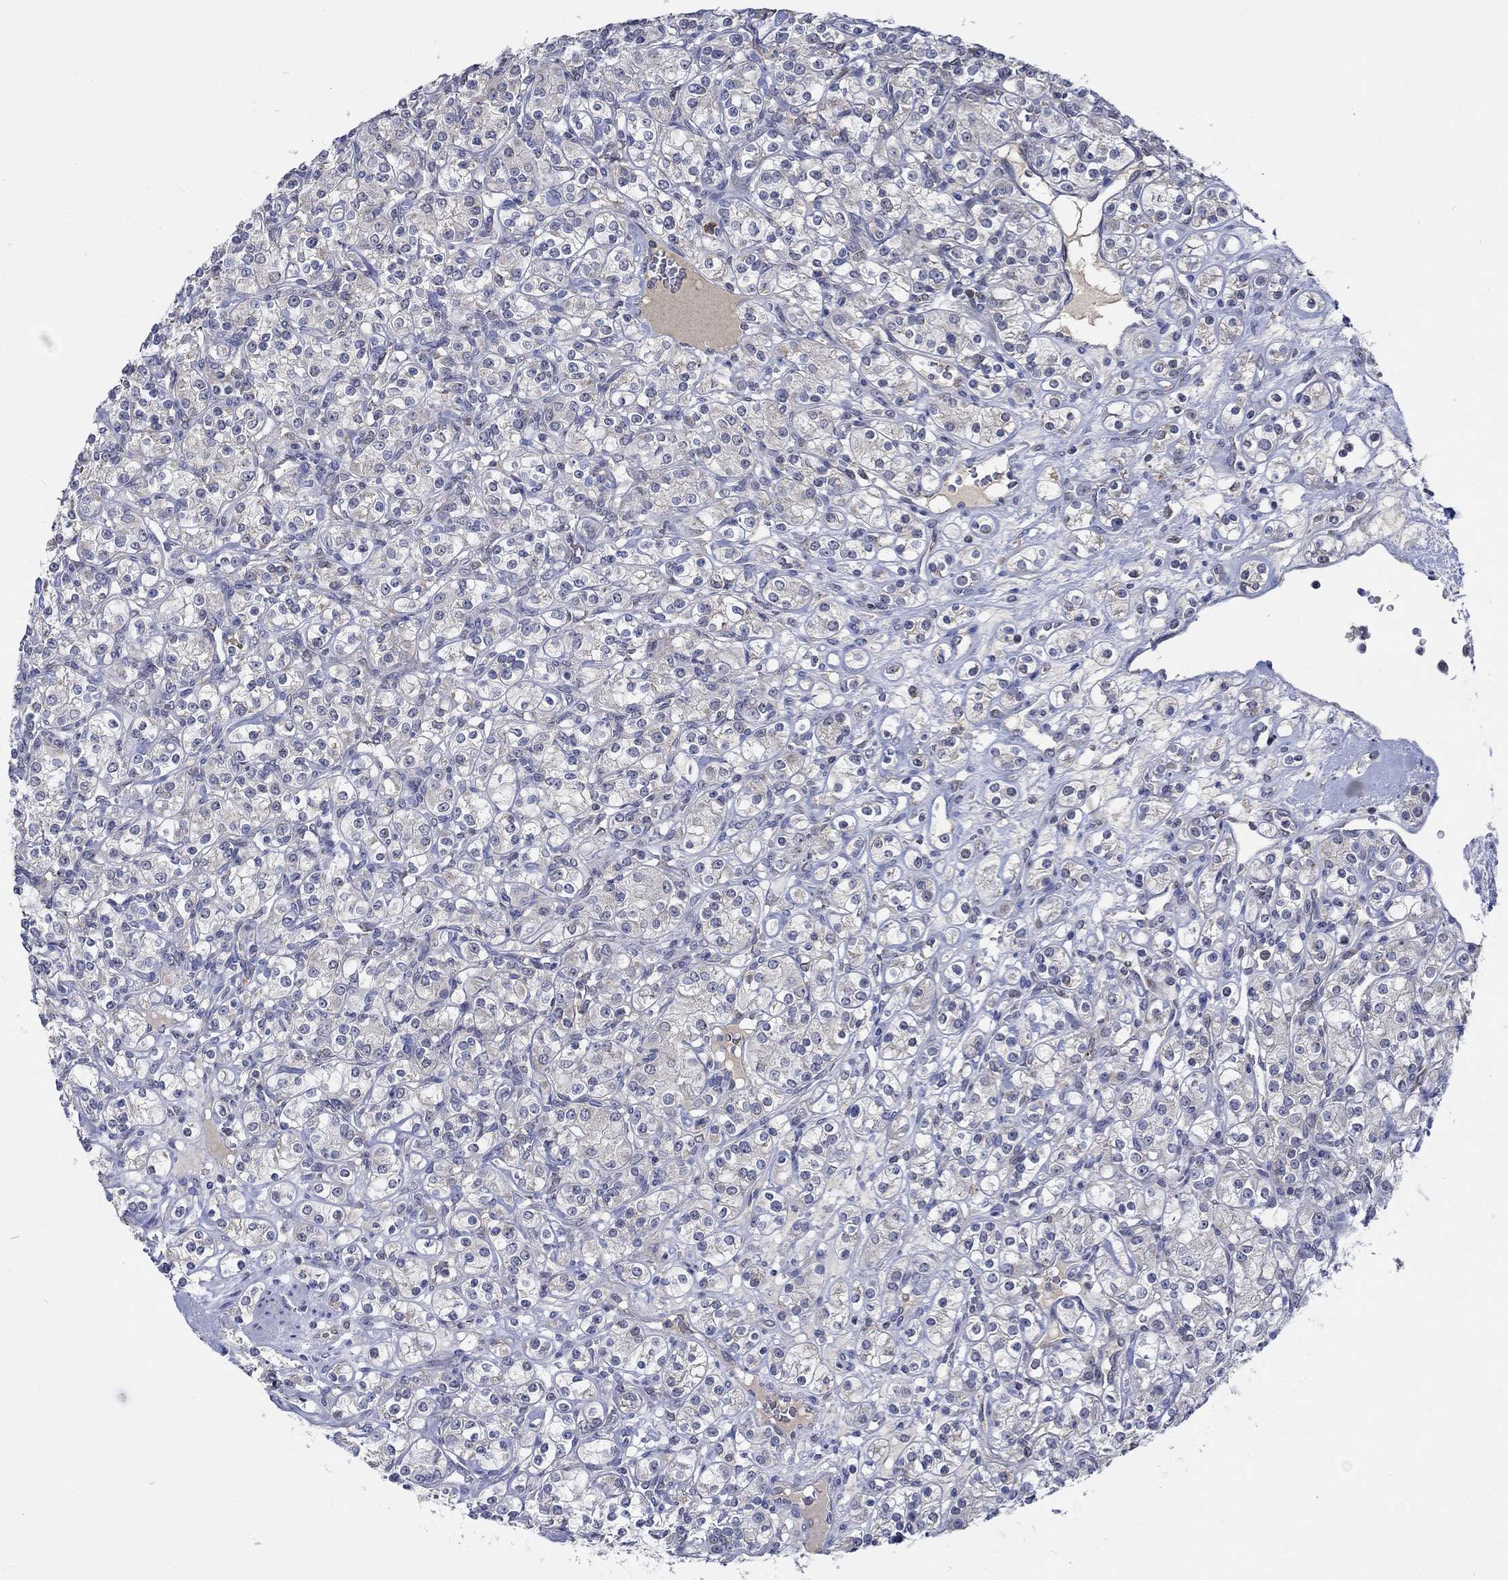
{"staining": {"intensity": "weak", "quantity": "<25%", "location": "cytoplasmic/membranous"}, "tissue": "renal cancer", "cell_type": "Tumor cells", "image_type": "cancer", "snomed": [{"axis": "morphology", "description": "Adenocarcinoma, NOS"}, {"axis": "topography", "description": "Kidney"}], "caption": "This is an immunohistochemistry (IHC) histopathology image of renal adenocarcinoma. There is no staining in tumor cells.", "gene": "WASF1", "patient": {"sex": "male", "age": 77}}